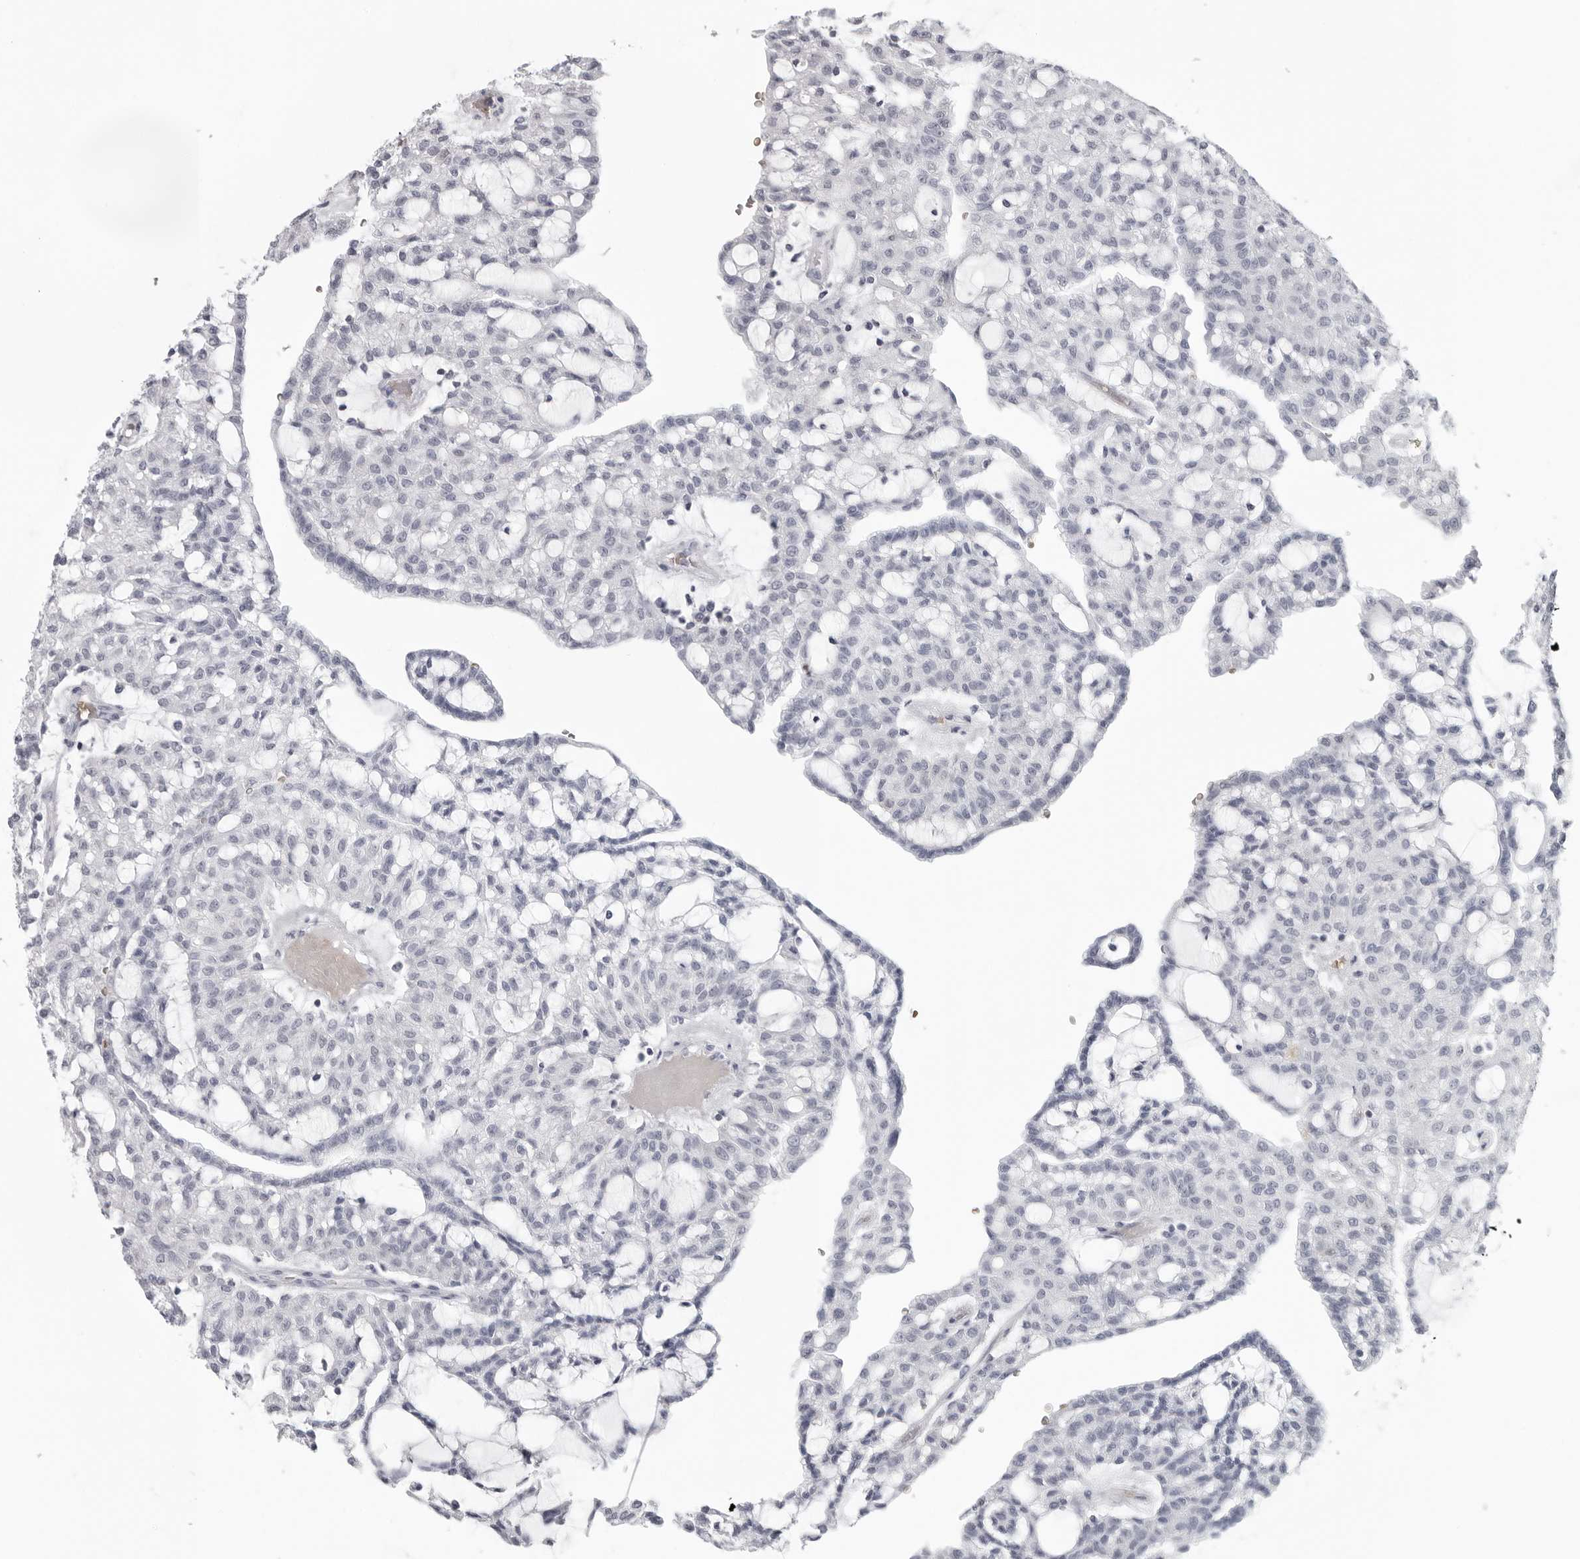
{"staining": {"intensity": "negative", "quantity": "none", "location": "none"}, "tissue": "renal cancer", "cell_type": "Tumor cells", "image_type": "cancer", "snomed": [{"axis": "morphology", "description": "Adenocarcinoma, NOS"}, {"axis": "topography", "description": "Kidney"}], "caption": "This is an immunohistochemistry (IHC) image of renal cancer. There is no expression in tumor cells.", "gene": "EPB41", "patient": {"sex": "male", "age": 63}}